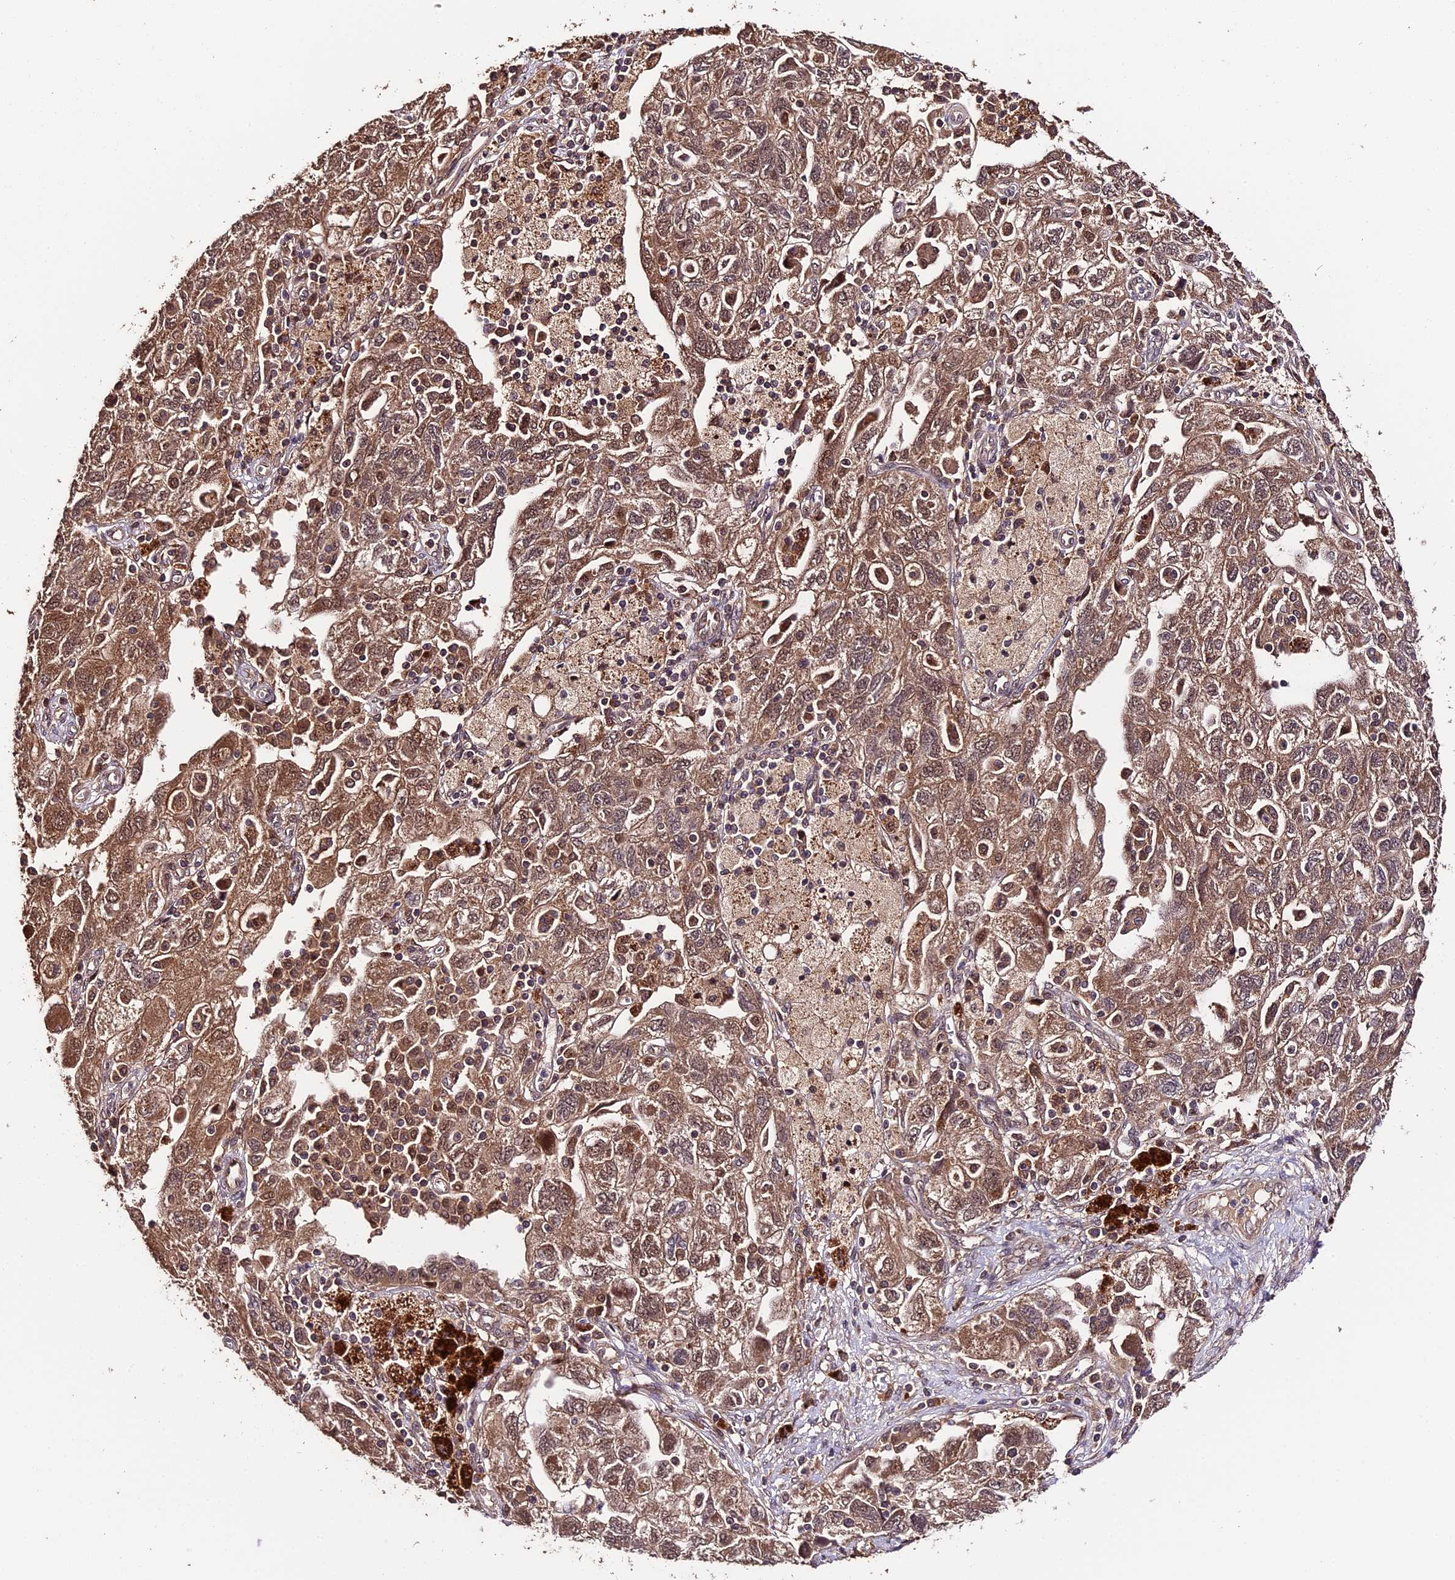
{"staining": {"intensity": "moderate", "quantity": ">75%", "location": "cytoplasmic/membranous,nuclear"}, "tissue": "ovarian cancer", "cell_type": "Tumor cells", "image_type": "cancer", "snomed": [{"axis": "morphology", "description": "Carcinoma, NOS"}, {"axis": "morphology", "description": "Cystadenocarcinoma, serous, NOS"}, {"axis": "topography", "description": "Ovary"}], "caption": "Ovarian cancer (carcinoma) stained for a protein (brown) displays moderate cytoplasmic/membranous and nuclear positive staining in approximately >75% of tumor cells.", "gene": "TRMT1", "patient": {"sex": "female", "age": 69}}